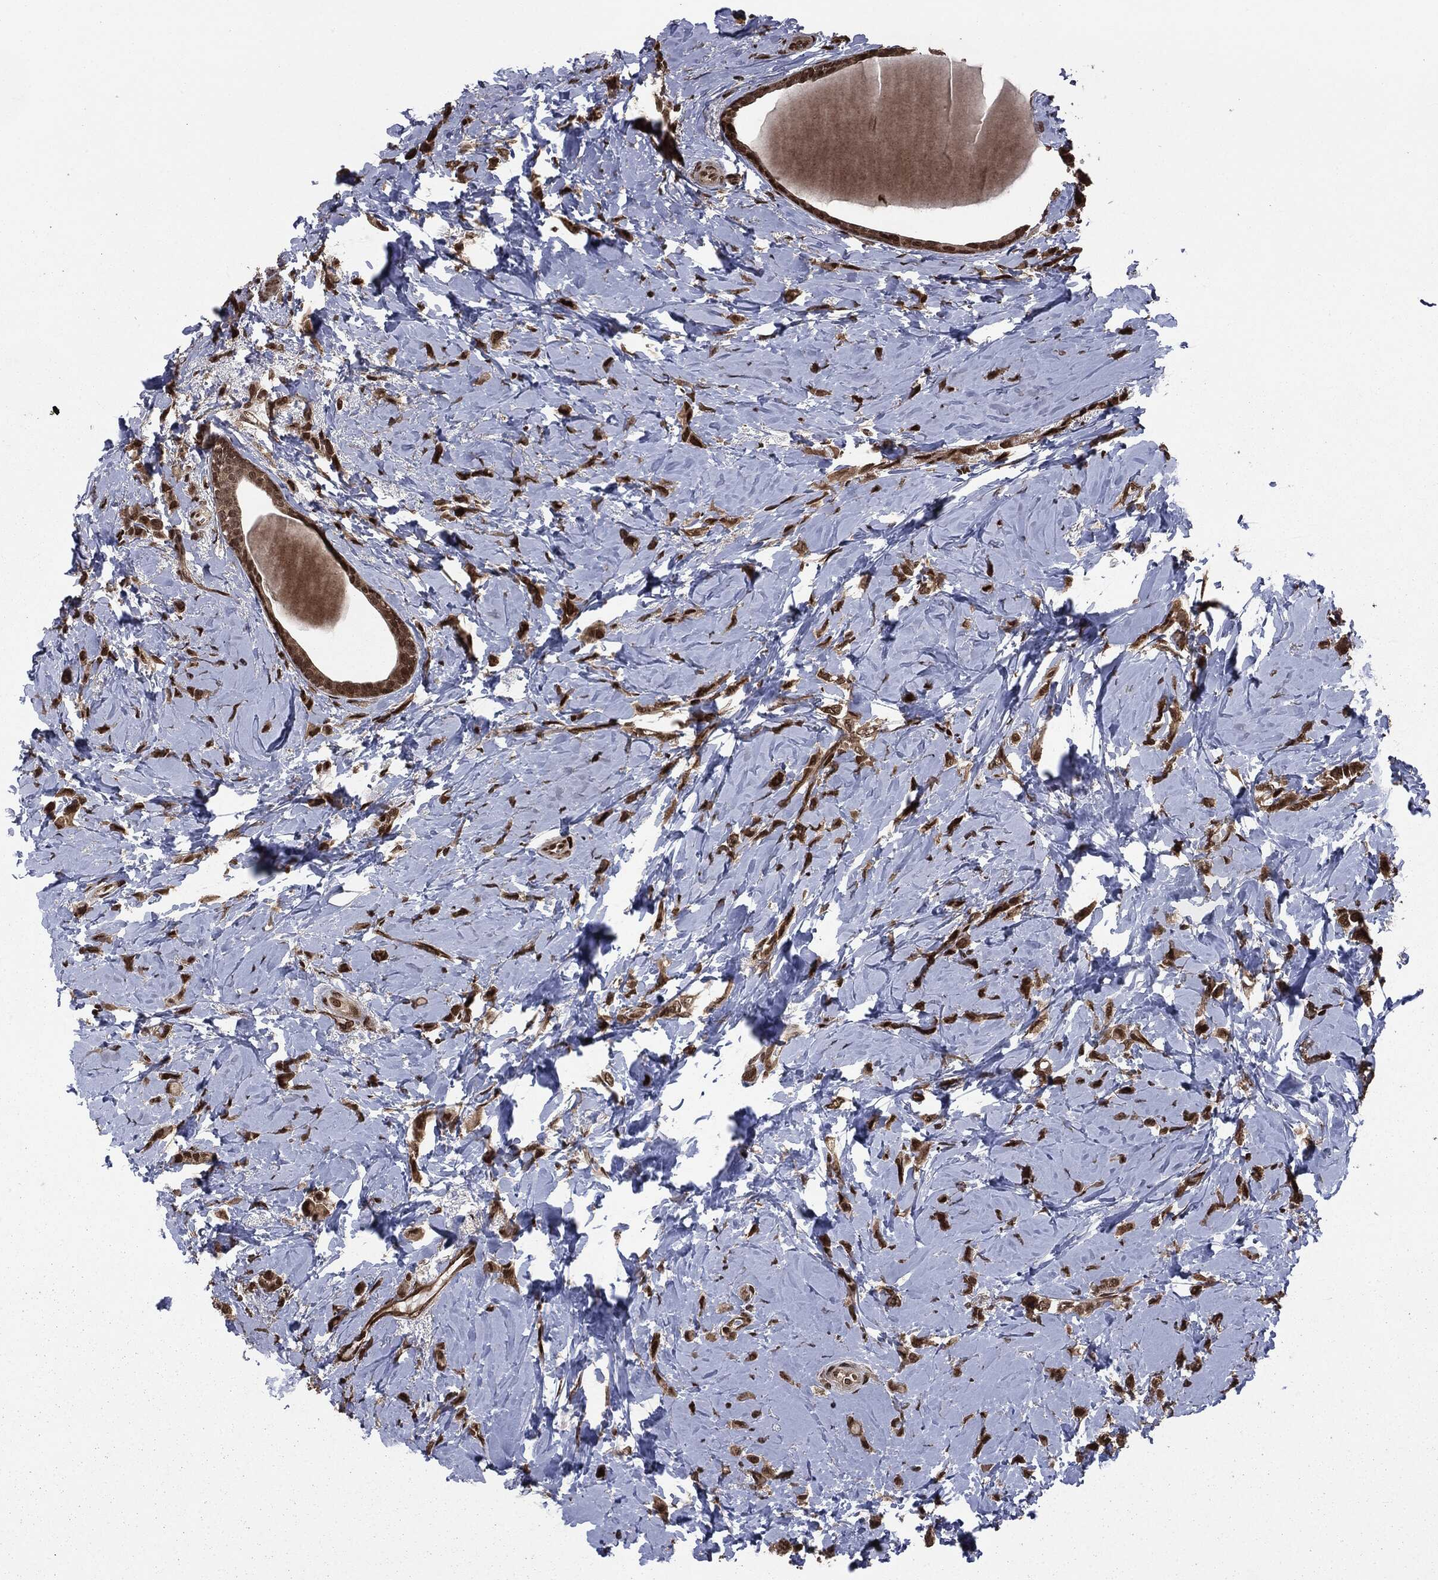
{"staining": {"intensity": "strong", "quantity": ">75%", "location": "nuclear"}, "tissue": "breast cancer", "cell_type": "Tumor cells", "image_type": "cancer", "snomed": [{"axis": "morphology", "description": "Lobular carcinoma"}, {"axis": "topography", "description": "Breast"}], "caption": "IHC image of breast lobular carcinoma stained for a protein (brown), which reveals high levels of strong nuclear staining in approximately >75% of tumor cells.", "gene": "DVL2", "patient": {"sex": "female", "age": 66}}